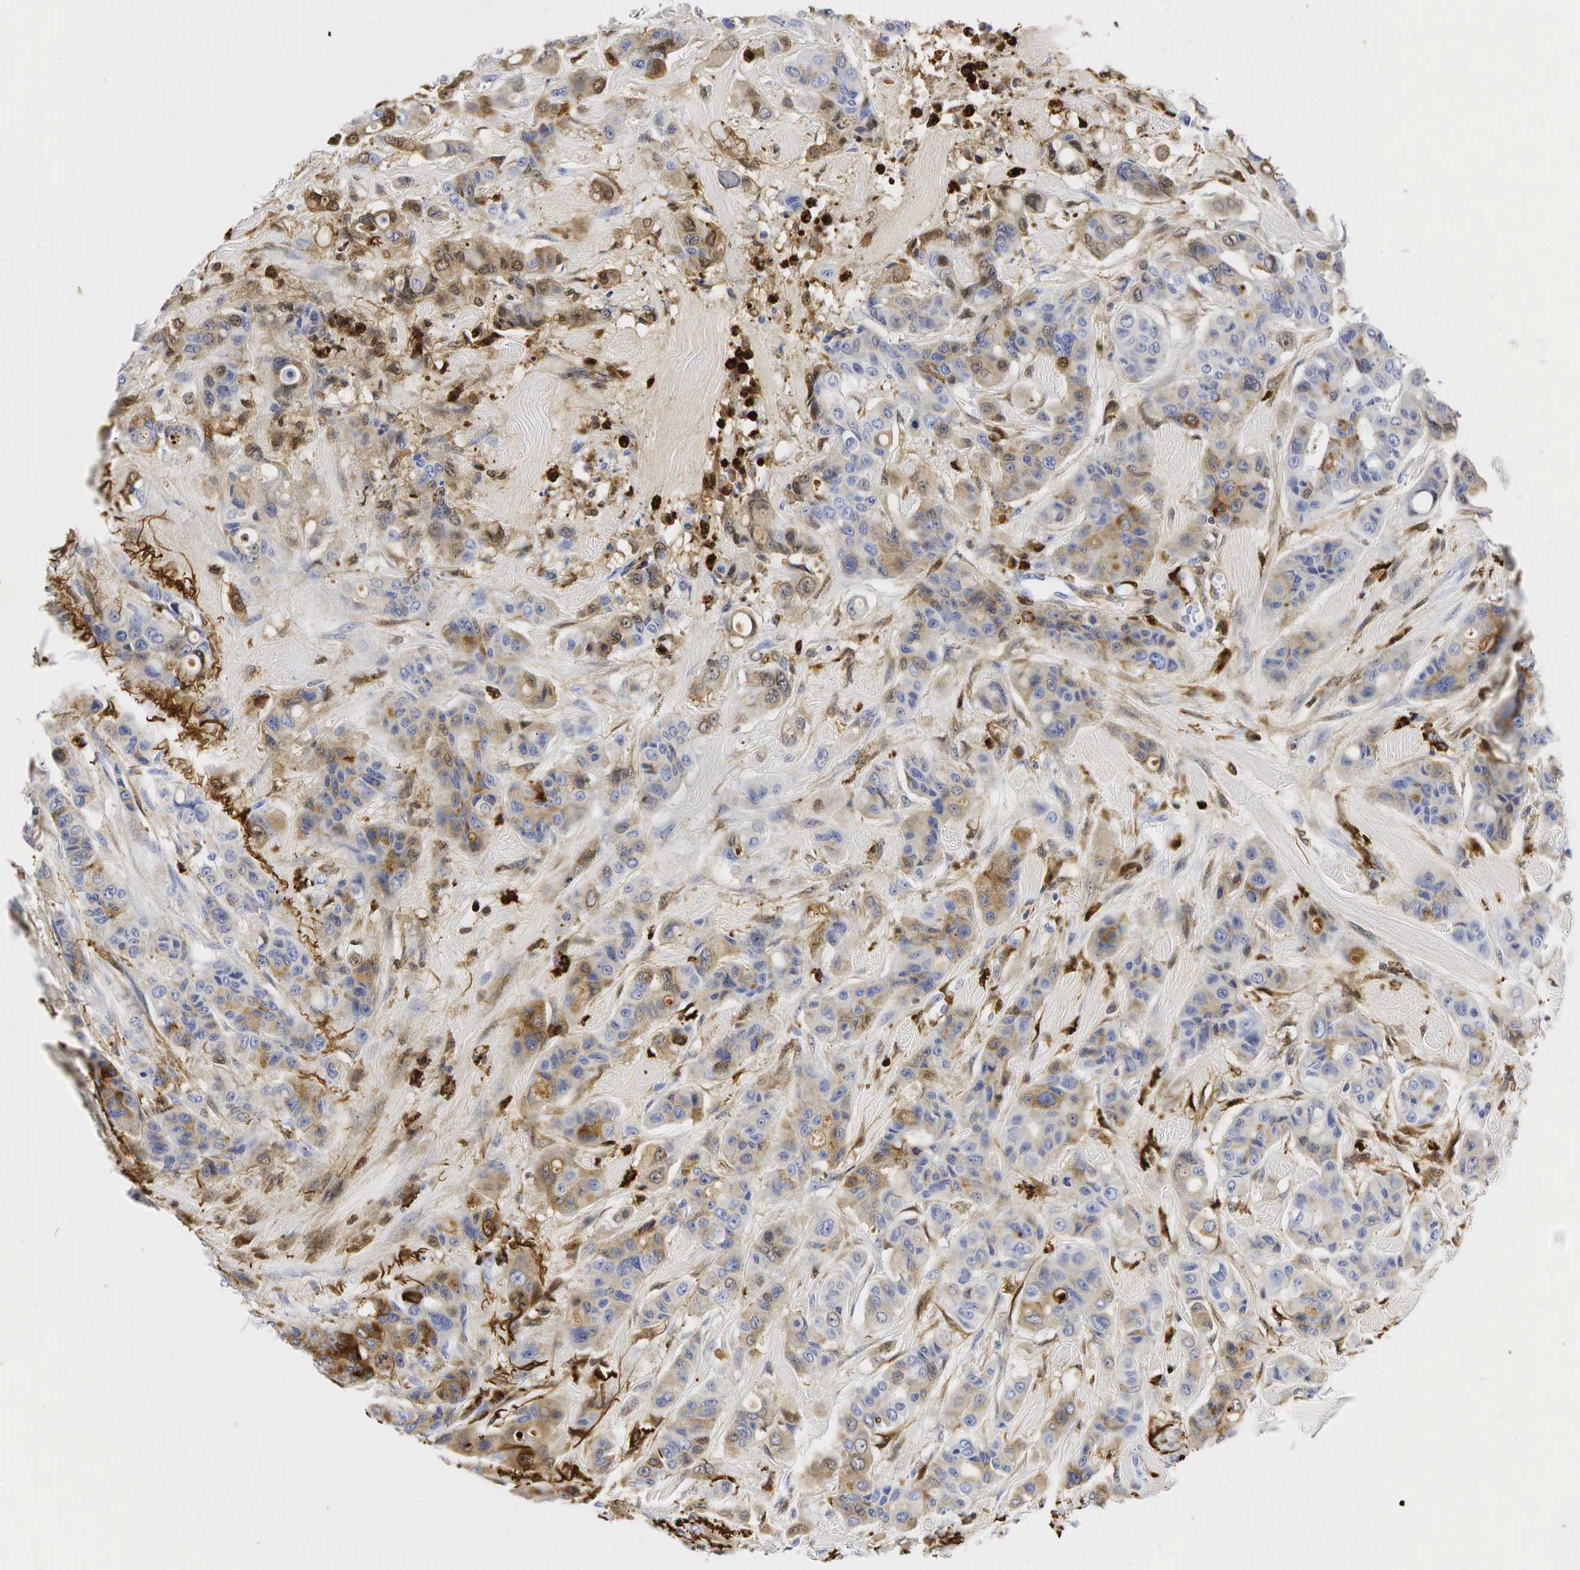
{"staining": {"intensity": "weak", "quantity": "25%-75%", "location": "cytoplasmic/membranous"}, "tissue": "colorectal cancer", "cell_type": "Tumor cells", "image_type": "cancer", "snomed": [{"axis": "morphology", "description": "Adenocarcinoma, NOS"}, {"axis": "topography", "description": "Colon"}], "caption": "Tumor cells display weak cytoplasmic/membranous expression in approximately 25%-75% of cells in colorectal adenocarcinoma. (DAB IHC with brightfield microscopy, high magnification).", "gene": "LYZ", "patient": {"sex": "female", "age": 70}}